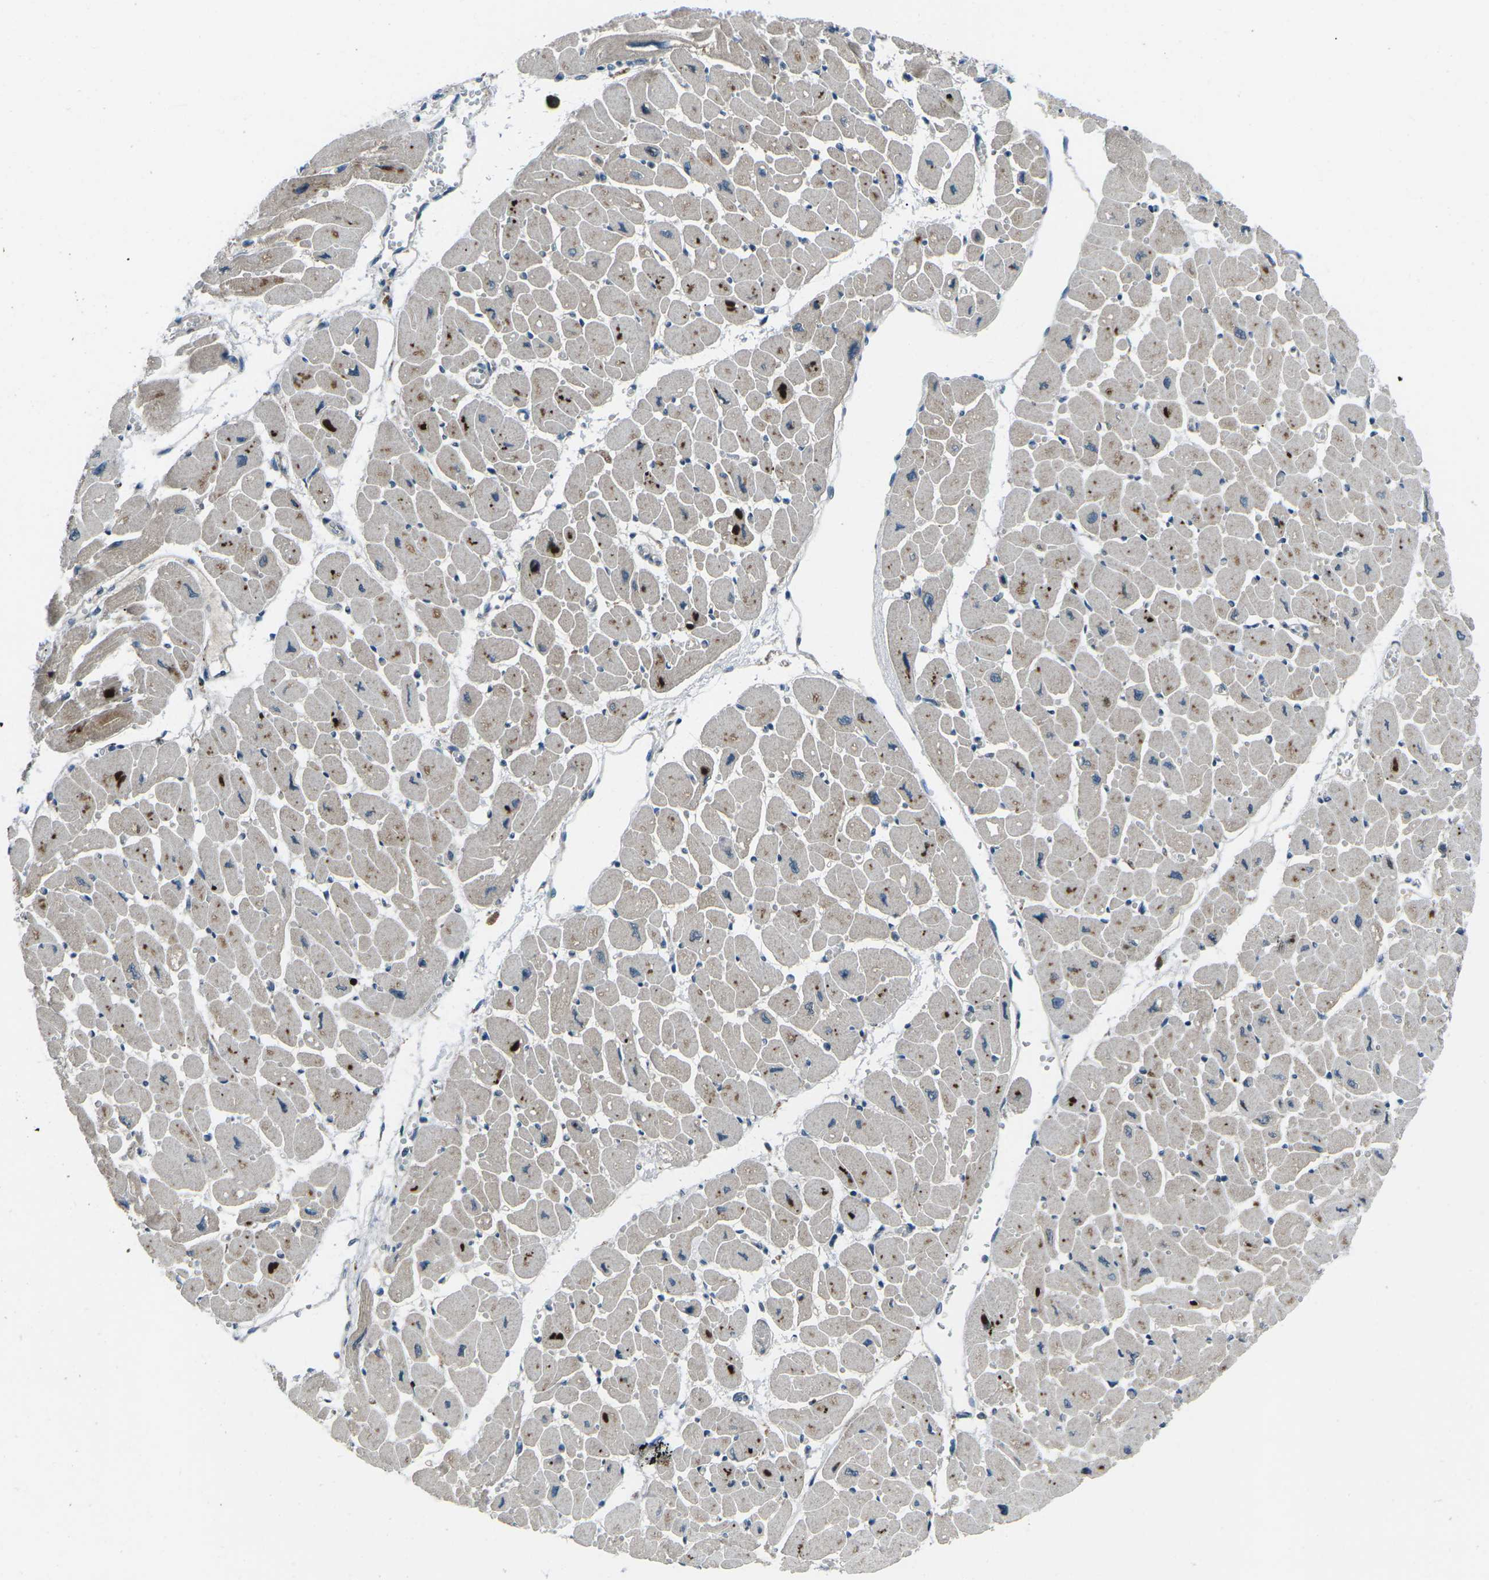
{"staining": {"intensity": "moderate", "quantity": "25%-75%", "location": "cytoplasmic/membranous"}, "tissue": "heart muscle", "cell_type": "Cardiomyocytes", "image_type": "normal", "snomed": [{"axis": "morphology", "description": "Normal tissue, NOS"}, {"axis": "topography", "description": "Heart"}], "caption": "Brown immunohistochemical staining in benign heart muscle demonstrates moderate cytoplasmic/membranous staining in approximately 25%-75% of cardiomyocytes.", "gene": "CDK16", "patient": {"sex": "female", "age": 54}}